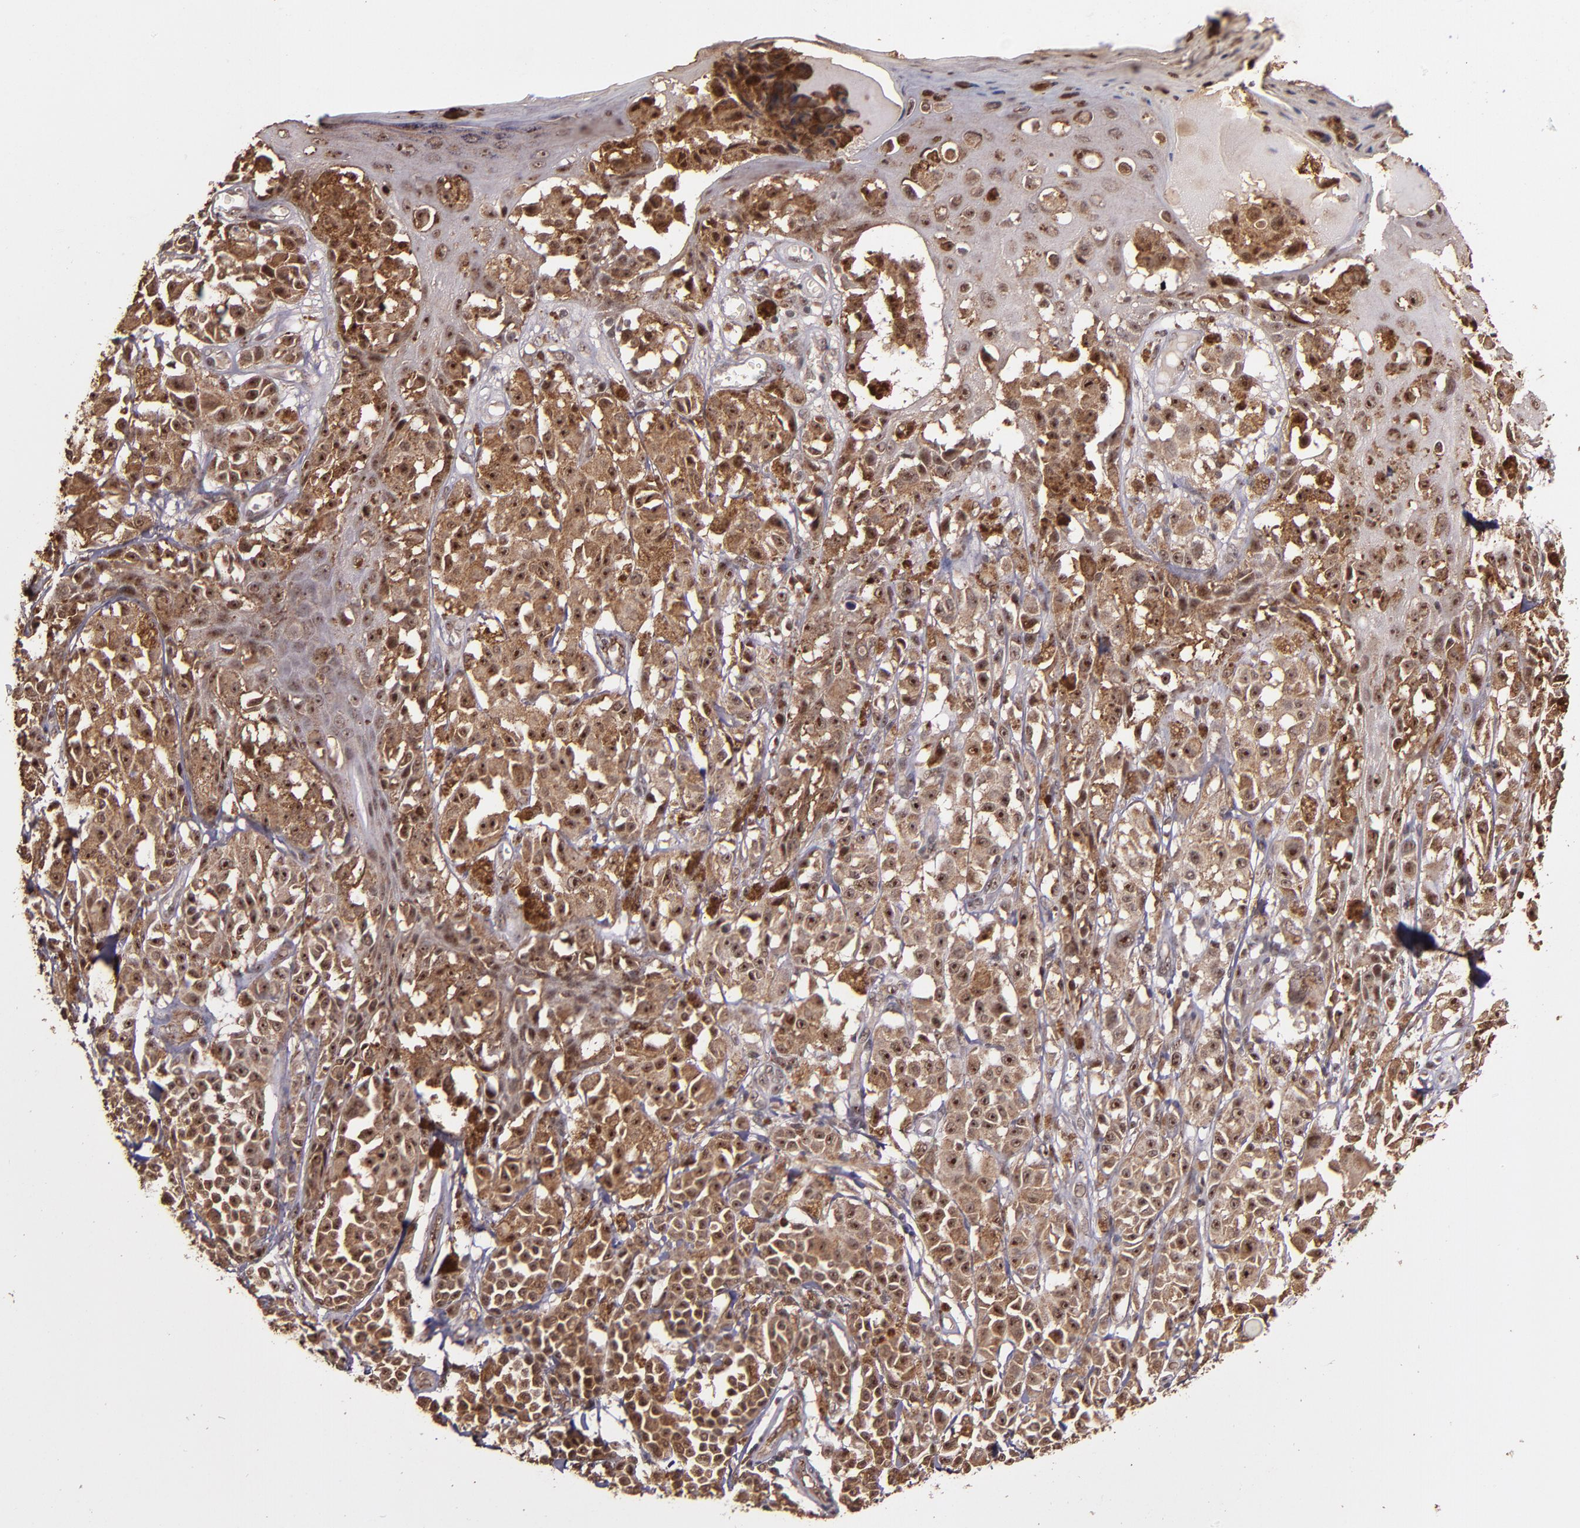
{"staining": {"intensity": "moderate", "quantity": ">75%", "location": "cytoplasmic/membranous"}, "tissue": "melanoma", "cell_type": "Tumor cells", "image_type": "cancer", "snomed": [{"axis": "morphology", "description": "Malignant melanoma, NOS"}, {"axis": "topography", "description": "Skin"}], "caption": "A photomicrograph of human malignant melanoma stained for a protein displays moderate cytoplasmic/membranous brown staining in tumor cells.", "gene": "RIOK3", "patient": {"sex": "female", "age": 38}}